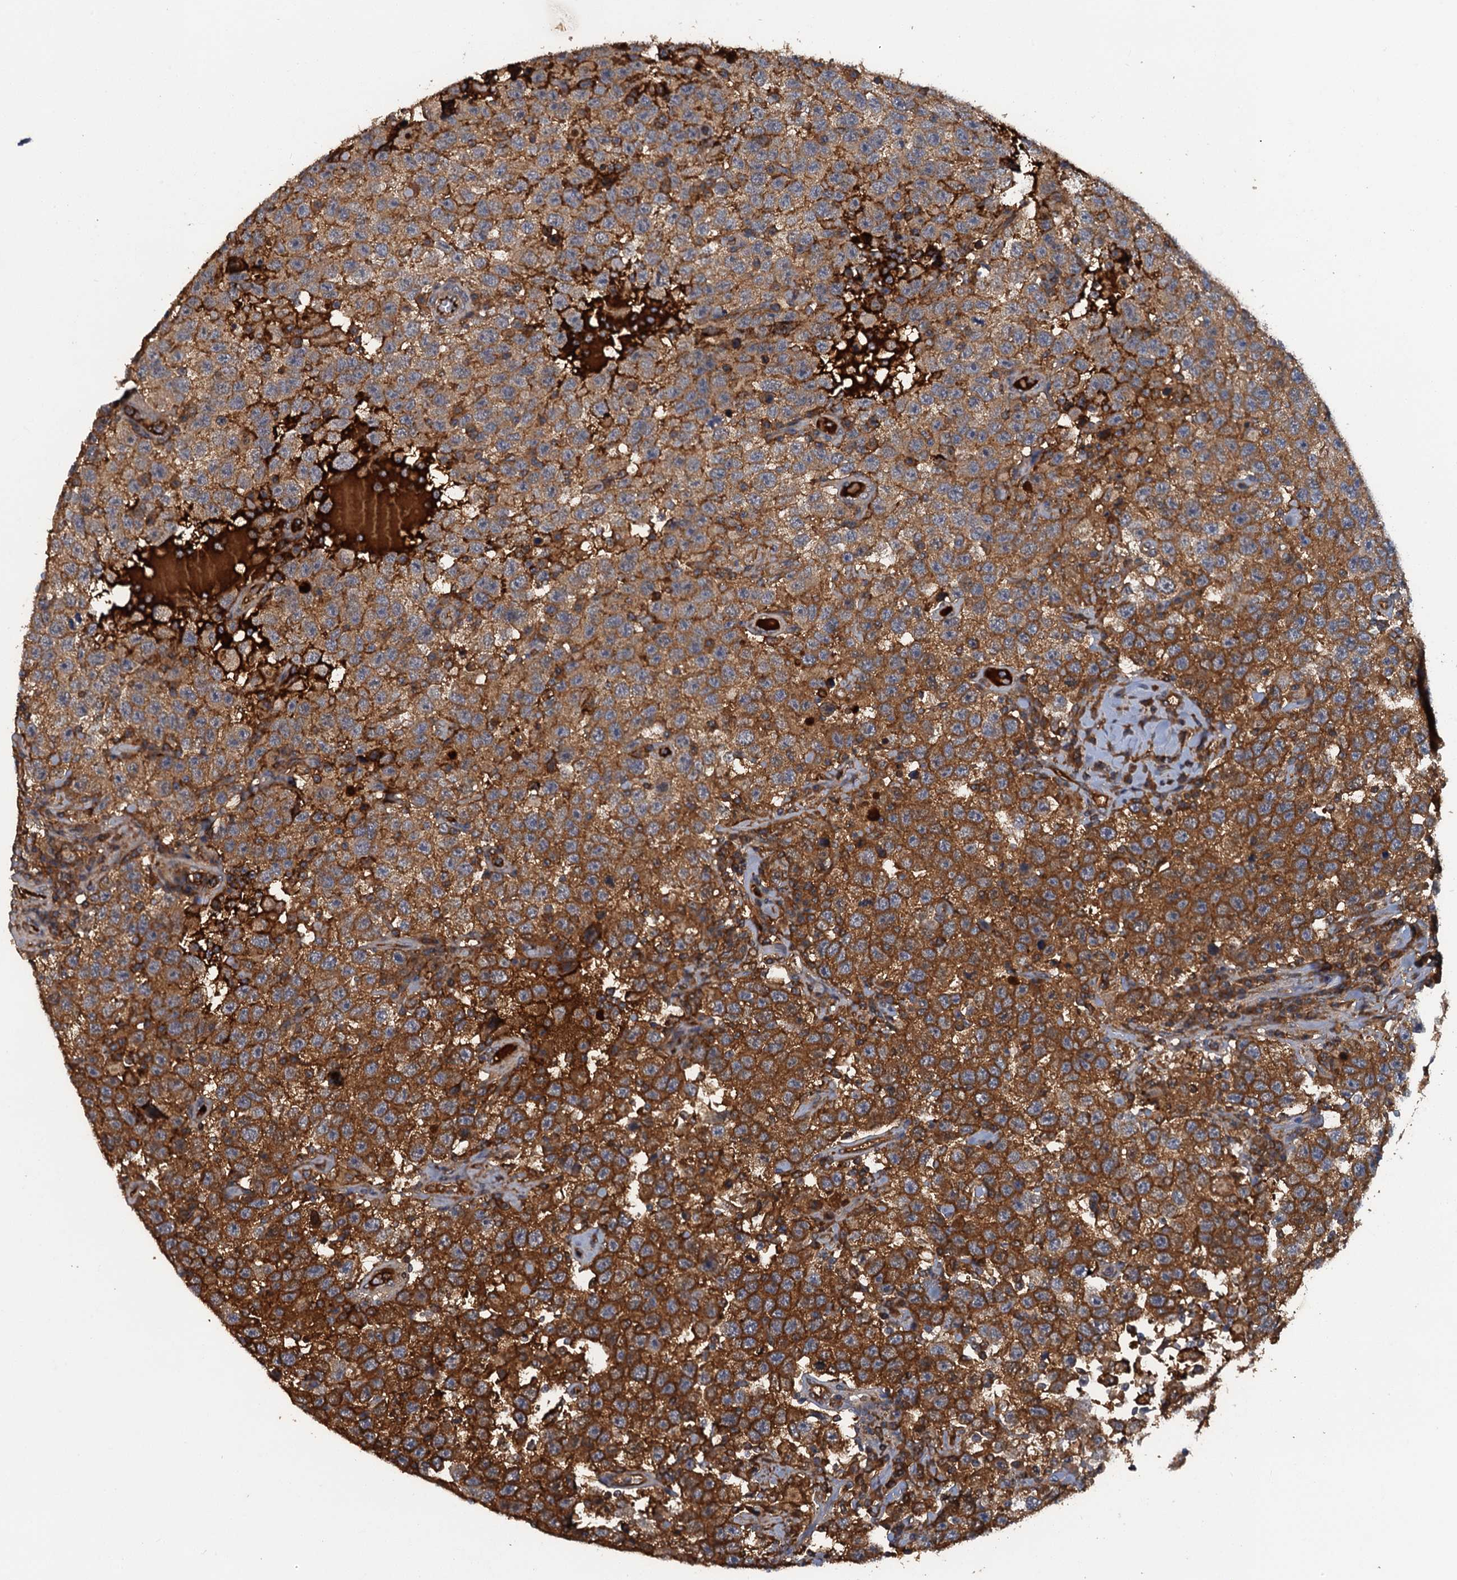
{"staining": {"intensity": "strong", "quantity": ">75%", "location": "cytoplasmic/membranous"}, "tissue": "testis cancer", "cell_type": "Tumor cells", "image_type": "cancer", "snomed": [{"axis": "morphology", "description": "Seminoma, NOS"}, {"axis": "topography", "description": "Testis"}], "caption": "Human testis cancer (seminoma) stained for a protein (brown) exhibits strong cytoplasmic/membranous positive staining in approximately >75% of tumor cells.", "gene": "HAPLN3", "patient": {"sex": "male", "age": 41}}